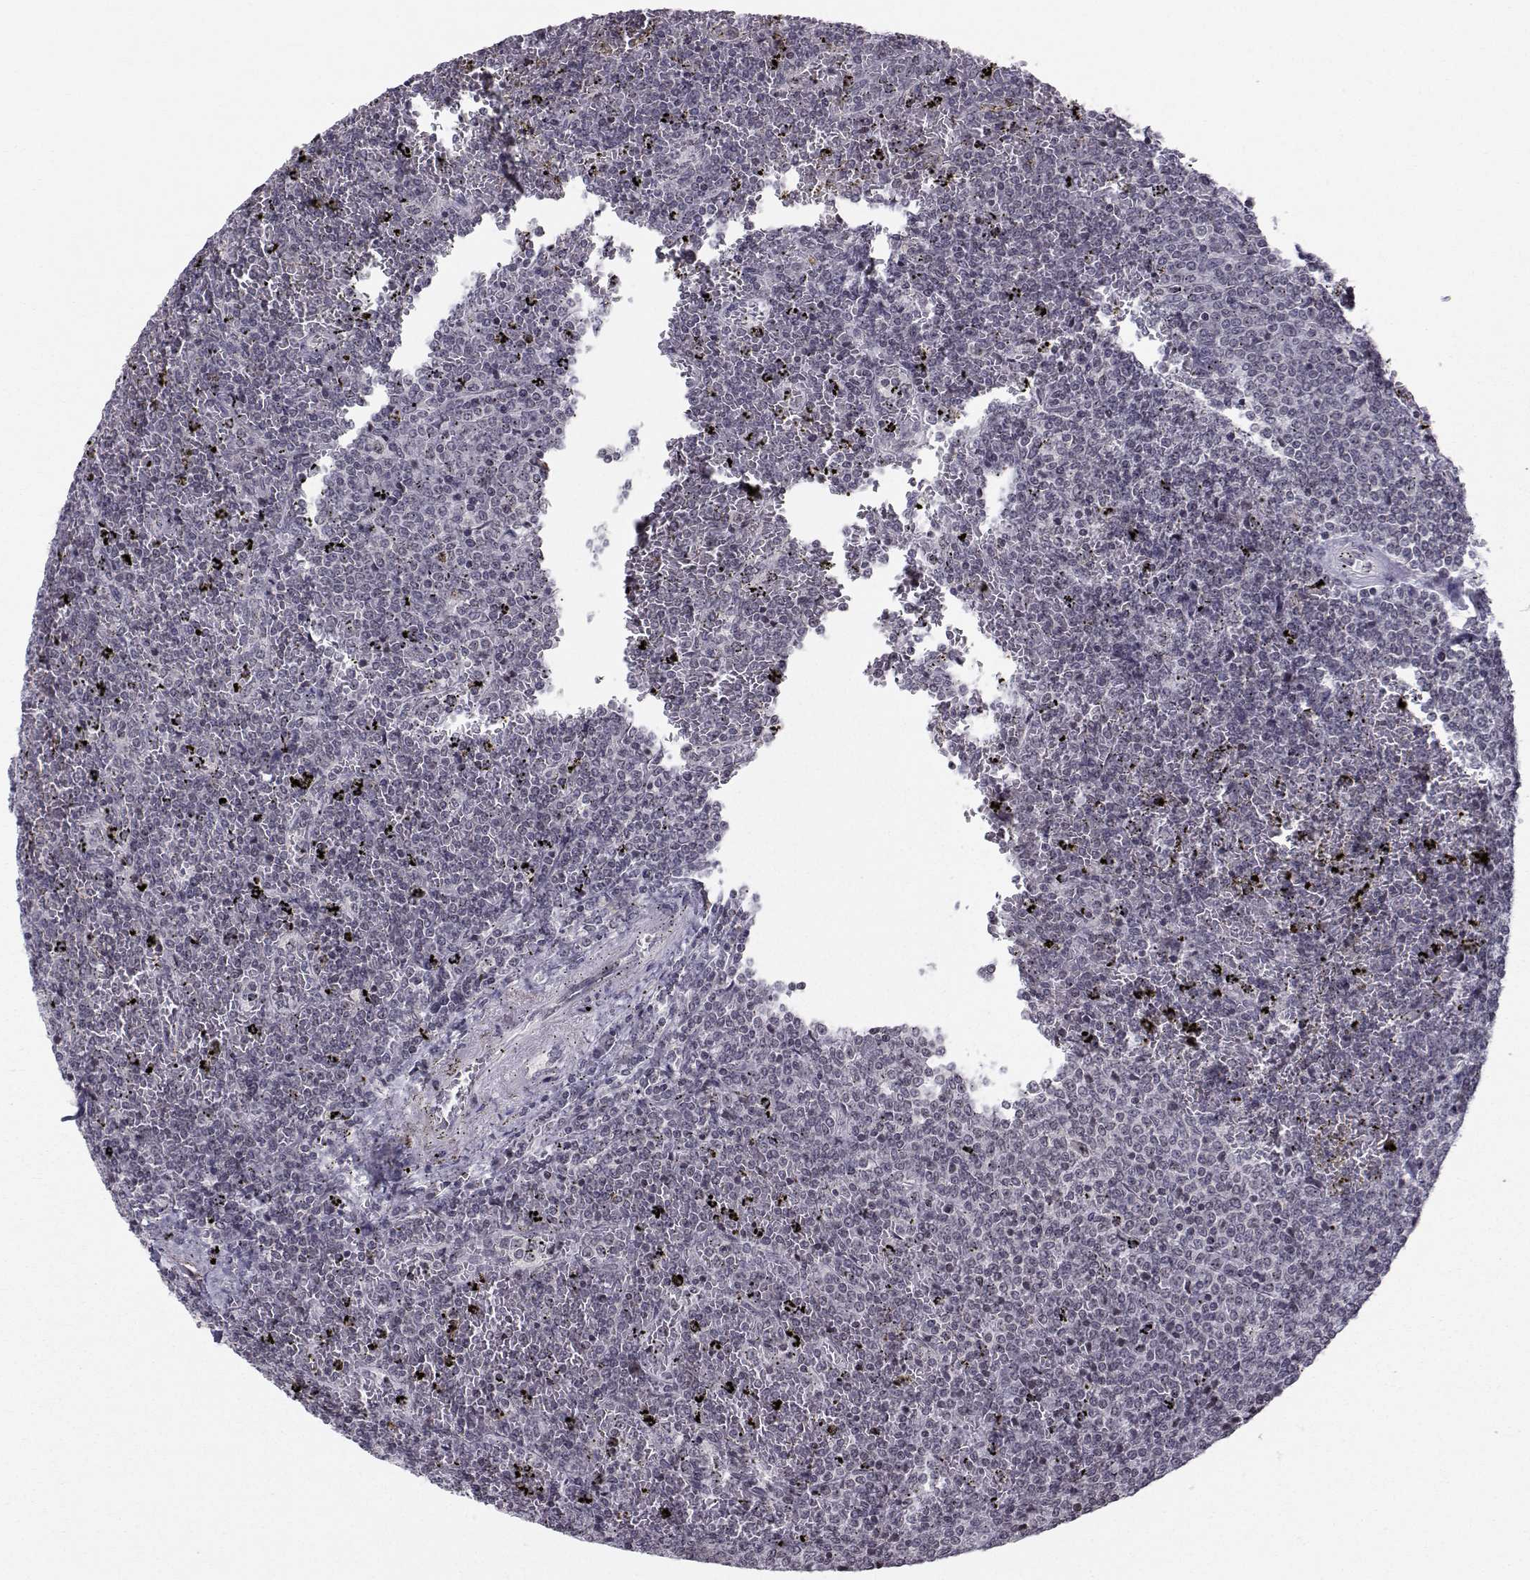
{"staining": {"intensity": "negative", "quantity": "none", "location": "none"}, "tissue": "lymphoma", "cell_type": "Tumor cells", "image_type": "cancer", "snomed": [{"axis": "morphology", "description": "Malignant lymphoma, non-Hodgkin's type, Low grade"}, {"axis": "topography", "description": "Spleen"}], "caption": "Tumor cells show no significant protein staining in malignant lymphoma, non-Hodgkin's type (low-grade).", "gene": "MARCHF4", "patient": {"sex": "female", "age": 77}}